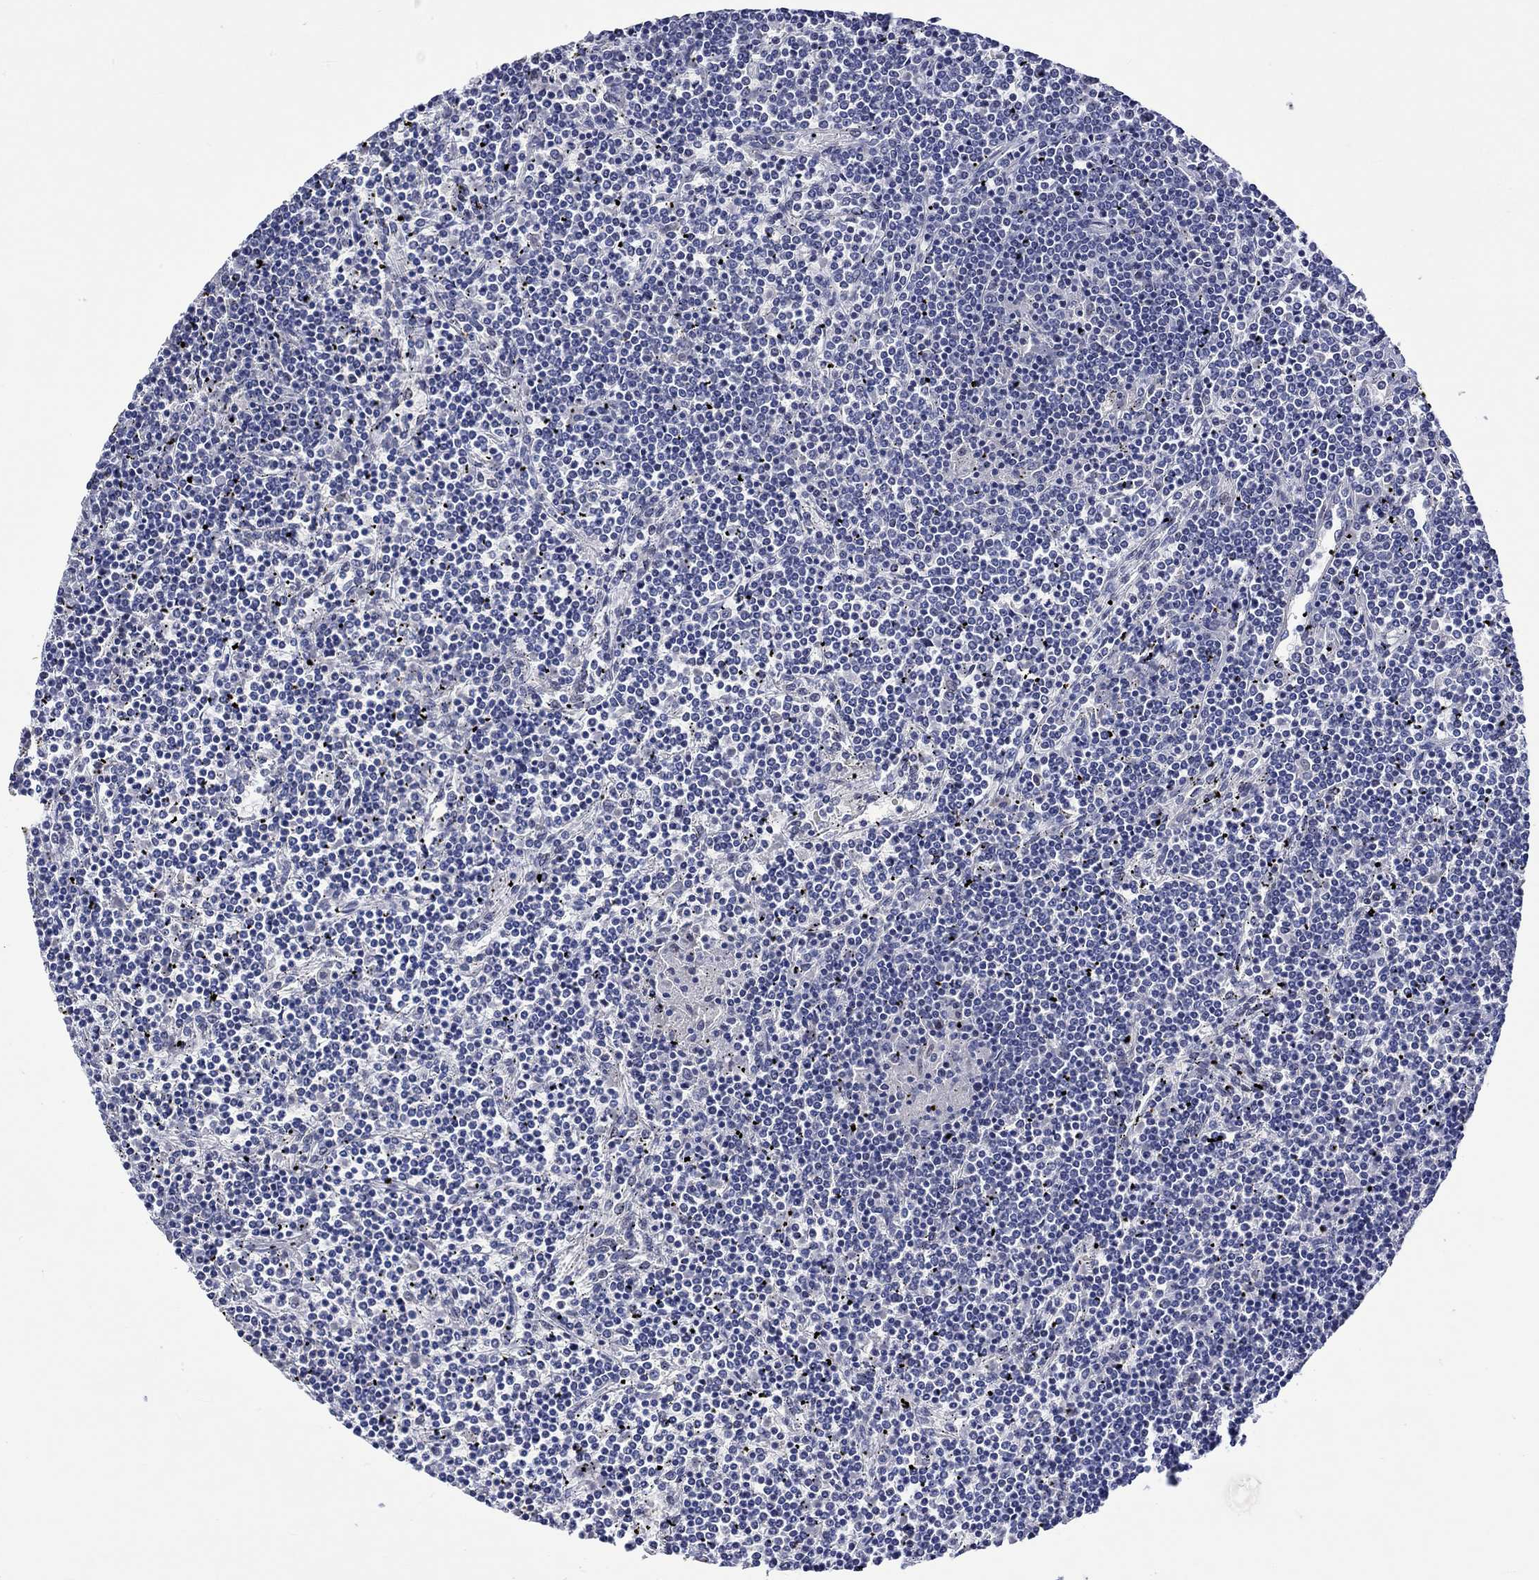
{"staining": {"intensity": "negative", "quantity": "none", "location": "none"}, "tissue": "lymphoma", "cell_type": "Tumor cells", "image_type": "cancer", "snomed": [{"axis": "morphology", "description": "Malignant lymphoma, non-Hodgkin's type, Low grade"}, {"axis": "topography", "description": "Spleen"}], "caption": "A photomicrograph of lymphoma stained for a protein demonstrates no brown staining in tumor cells. (IHC, brightfield microscopy, high magnification).", "gene": "CRYAB", "patient": {"sex": "female", "age": 19}}